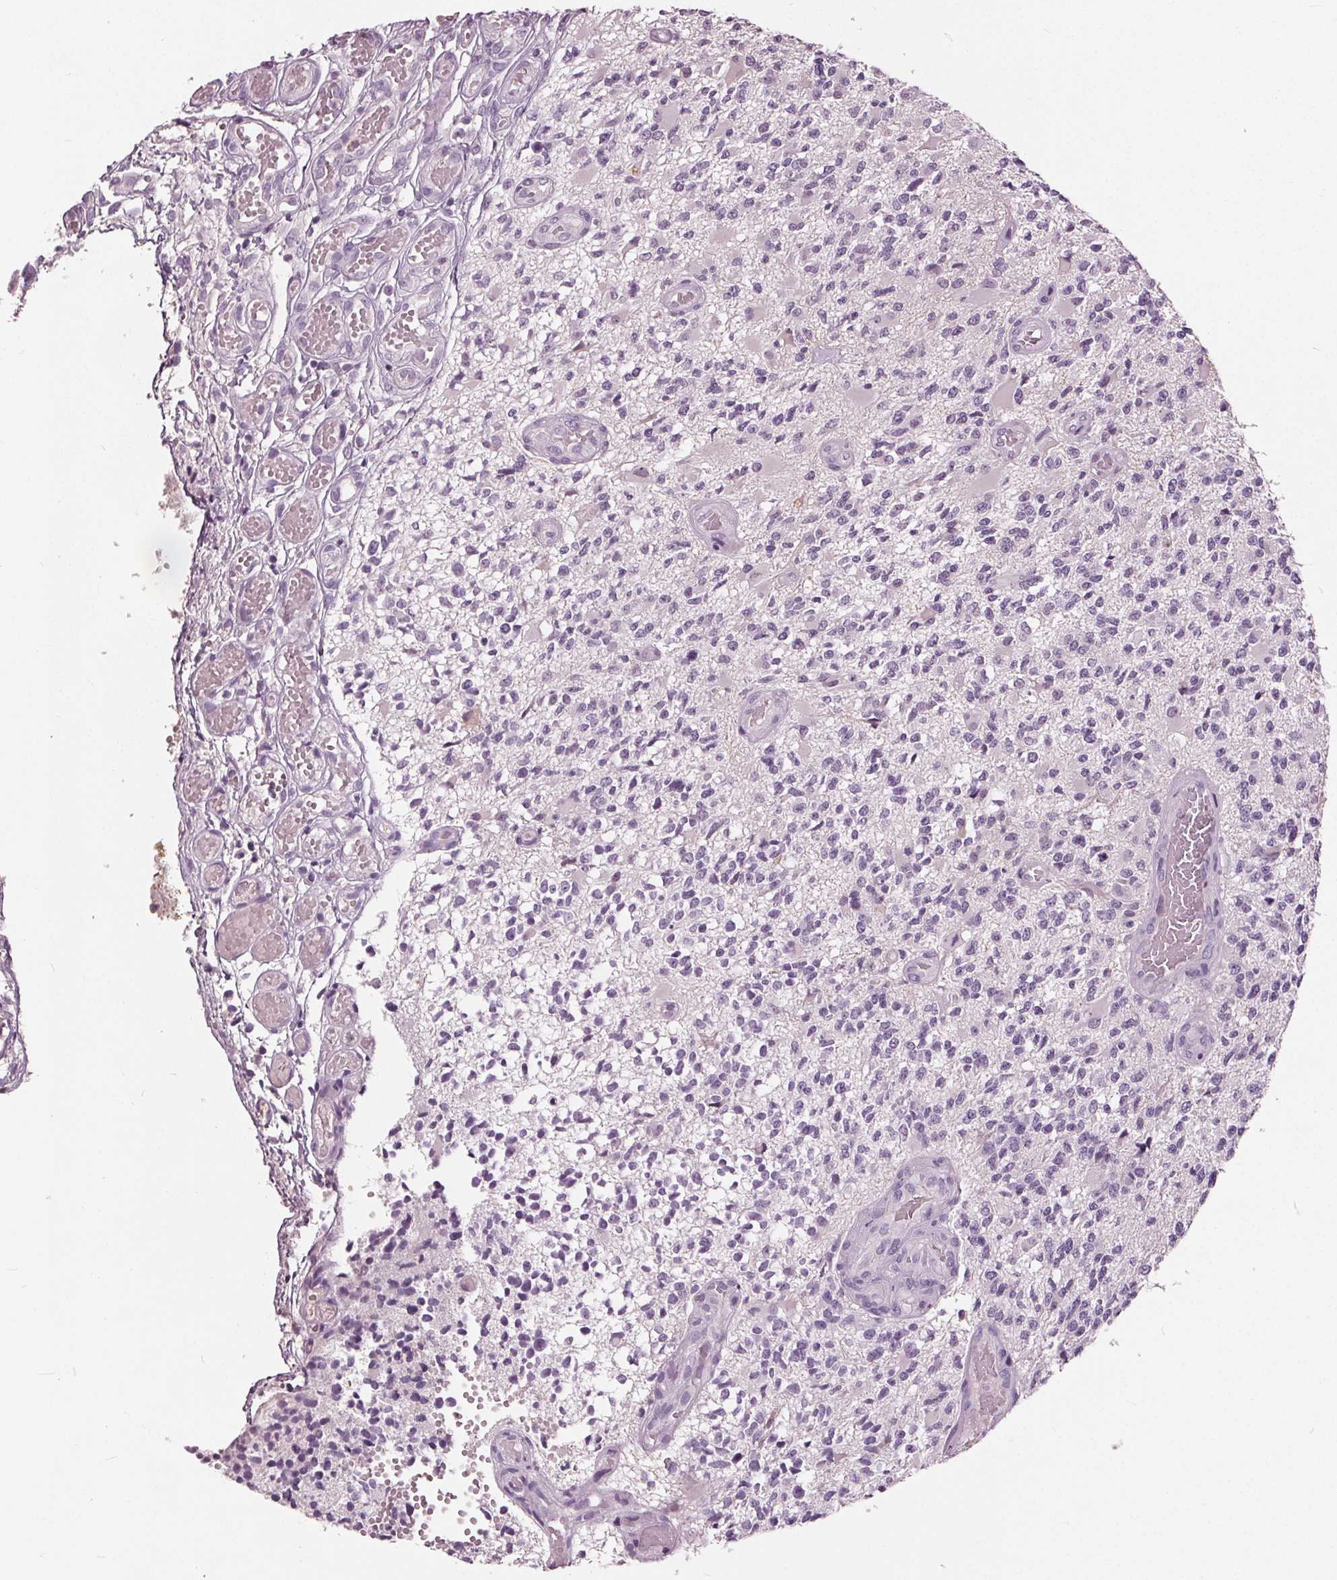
{"staining": {"intensity": "negative", "quantity": "none", "location": "none"}, "tissue": "glioma", "cell_type": "Tumor cells", "image_type": "cancer", "snomed": [{"axis": "morphology", "description": "Glioma, malignant, High grade"}, {"axis": "topography", "description": "Brain"}], "caption": "Malignant high-grade glioma stained for a protein using immunohistochemistry (IHC) reveals no expression tumor cells.", "gene": "TKFC", "patient": {"sex": "female", "age": 63}}